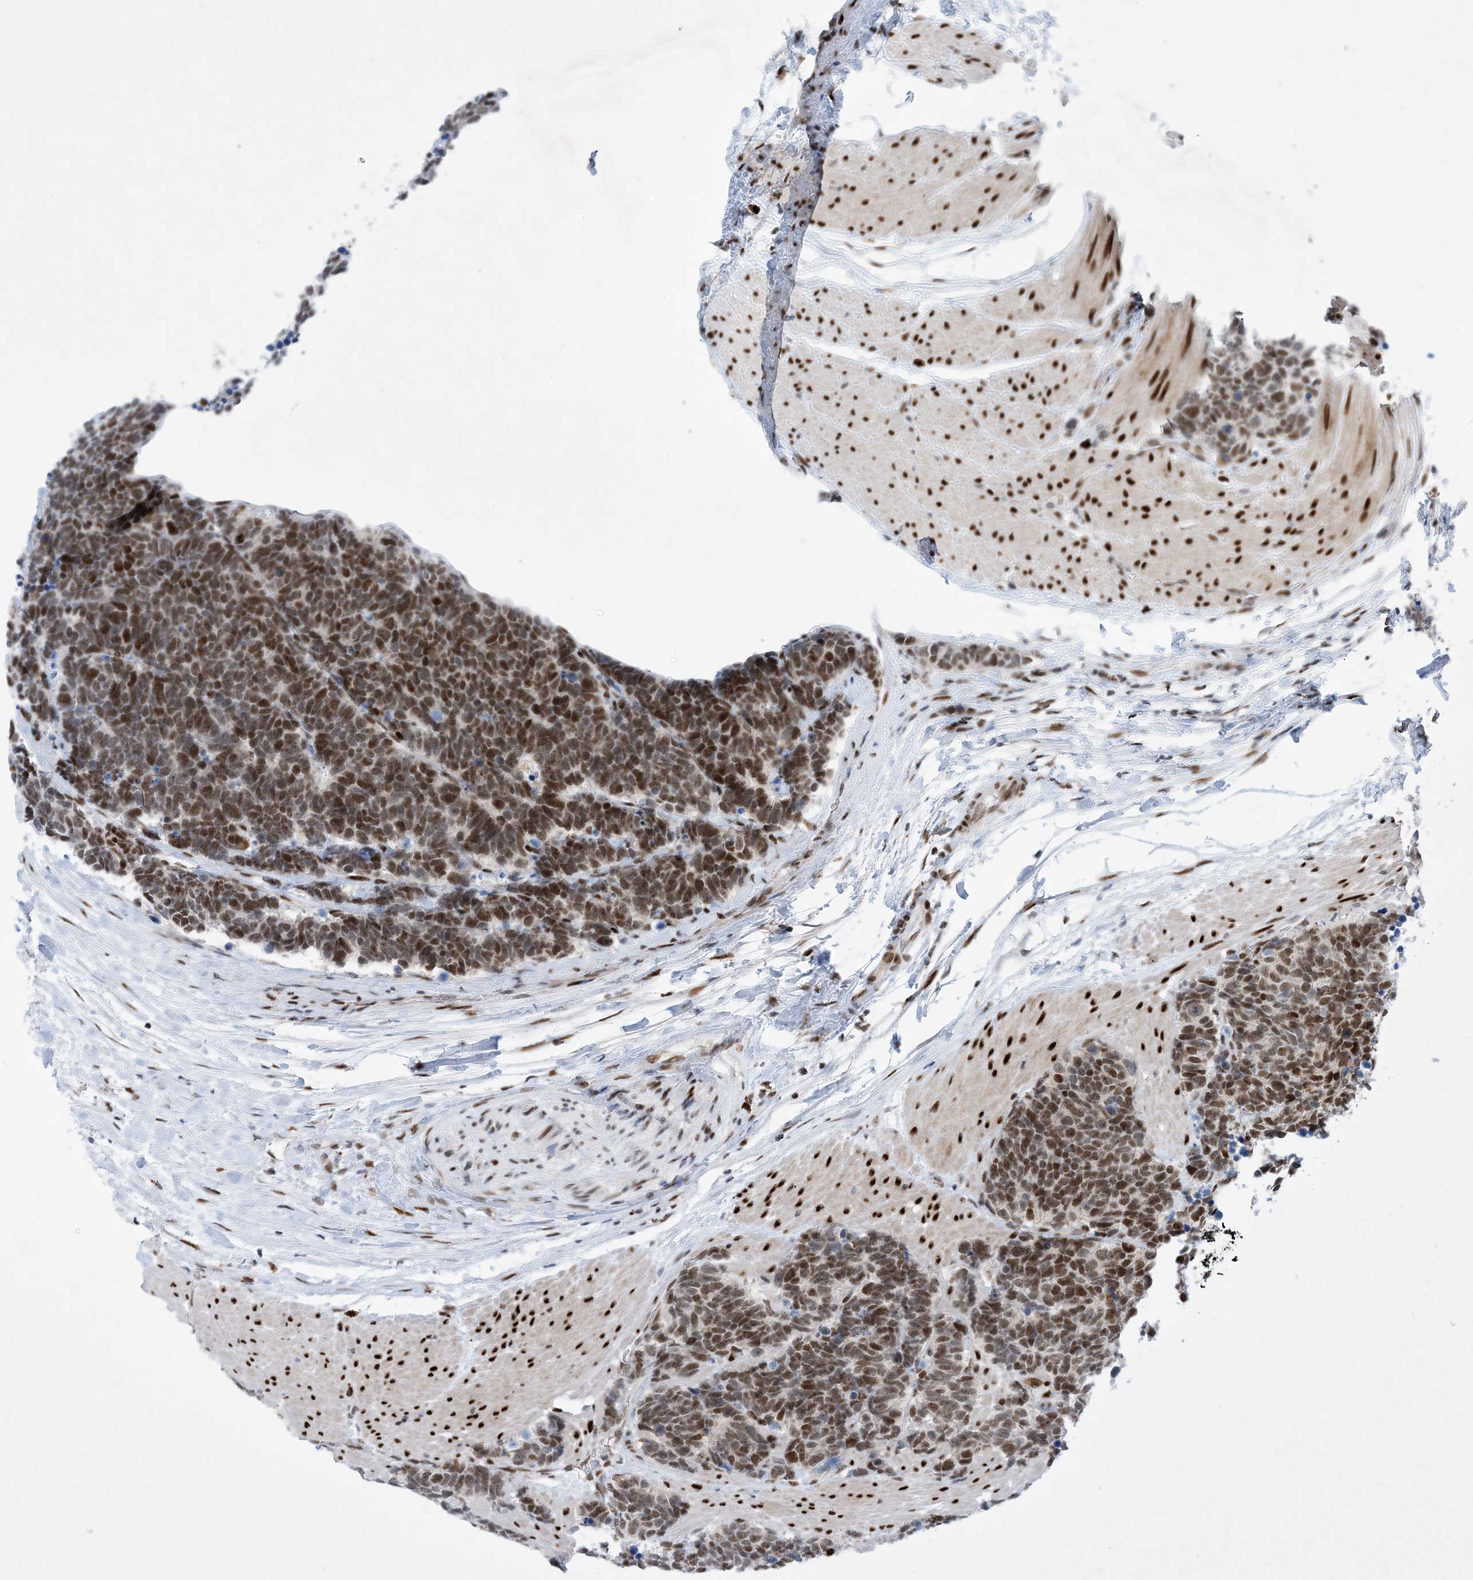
{"staining": {"intensity": "moderate", "quantity": ">75%", "location": "nuclear"}, "tissue": "carcinoid", "cell_type": "Tumor cells", "image_type": "cancer", "snomed": [{"axis": "morphology", "description": "Carcinoma, NOS"}, {"axis": "morphology", "description": "Carcinoid, malignant, NOS"}, {"axis": "topography", "description": "Urinary bladder"}], "caption": "This is an image of immunohistochemistry staining of carcinoid, which shows moderate expression in the nuclear of tumor cells.", "gene": "TSPYL1", "patient": {"sex": "male", "age": 57}}